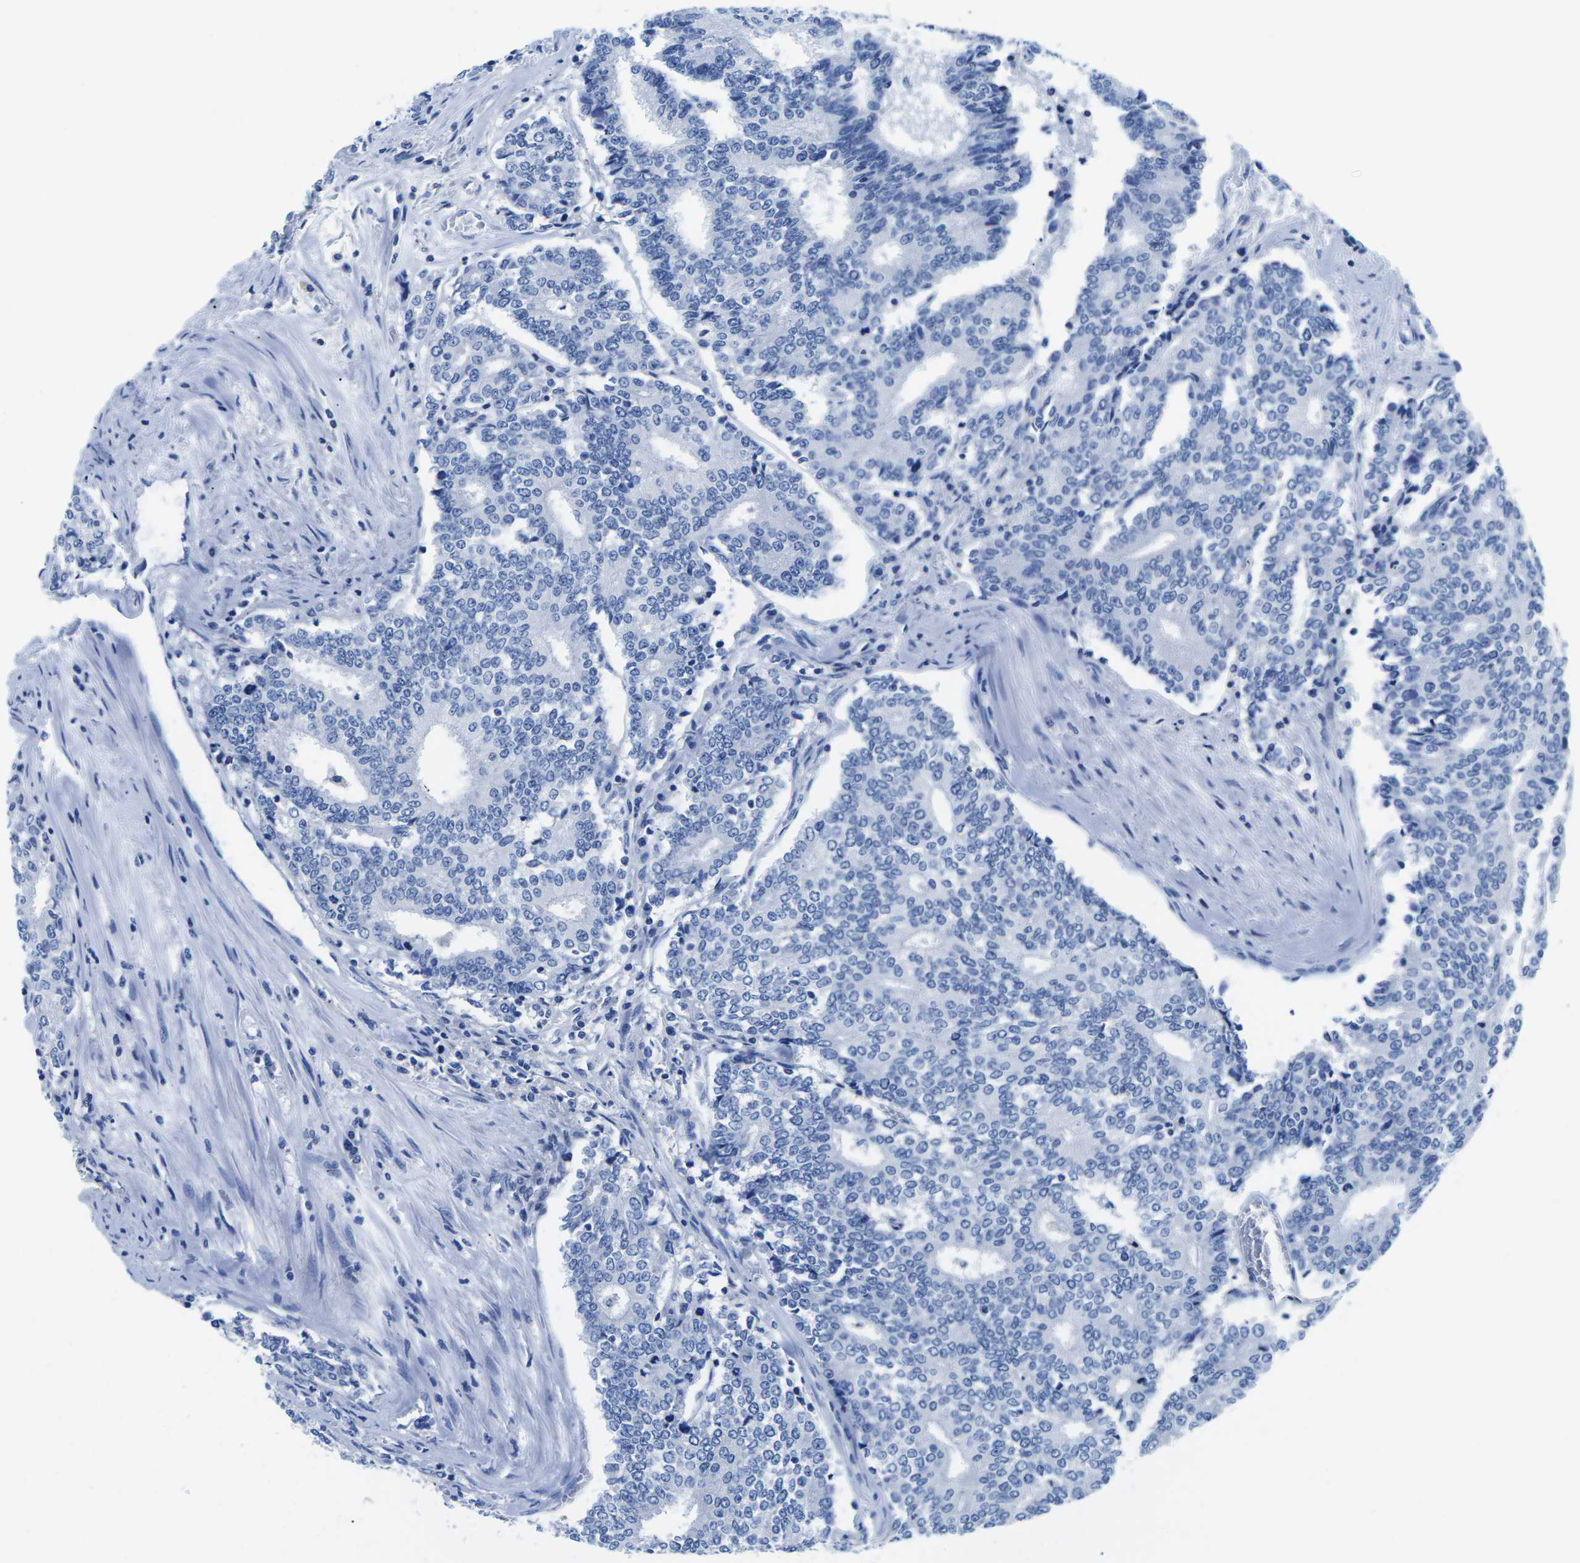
{"staining": {"intensity": "negative", "quantity": "none", "location": "none"}, "tissue": "prostate cancer", "cell_type": "Tumor cells", "image_type": "cancer", "snomed": [{"axis": "morphology", "description": "Normal tissue, NOS"}, {"axis": "morphology", "description": "Adenocarcinoma, High grade"}, {"axis": "topography", "description": "Prostate"}, {"axis": "topography", "description": "Seminal veicle"}], "caption": "Tumor cells show no significant staining in prostate cancer (adenocarcinoma (high-grade)).", "gene": "CYP1A2", "patient": {"sex": "male", "age": 55}}